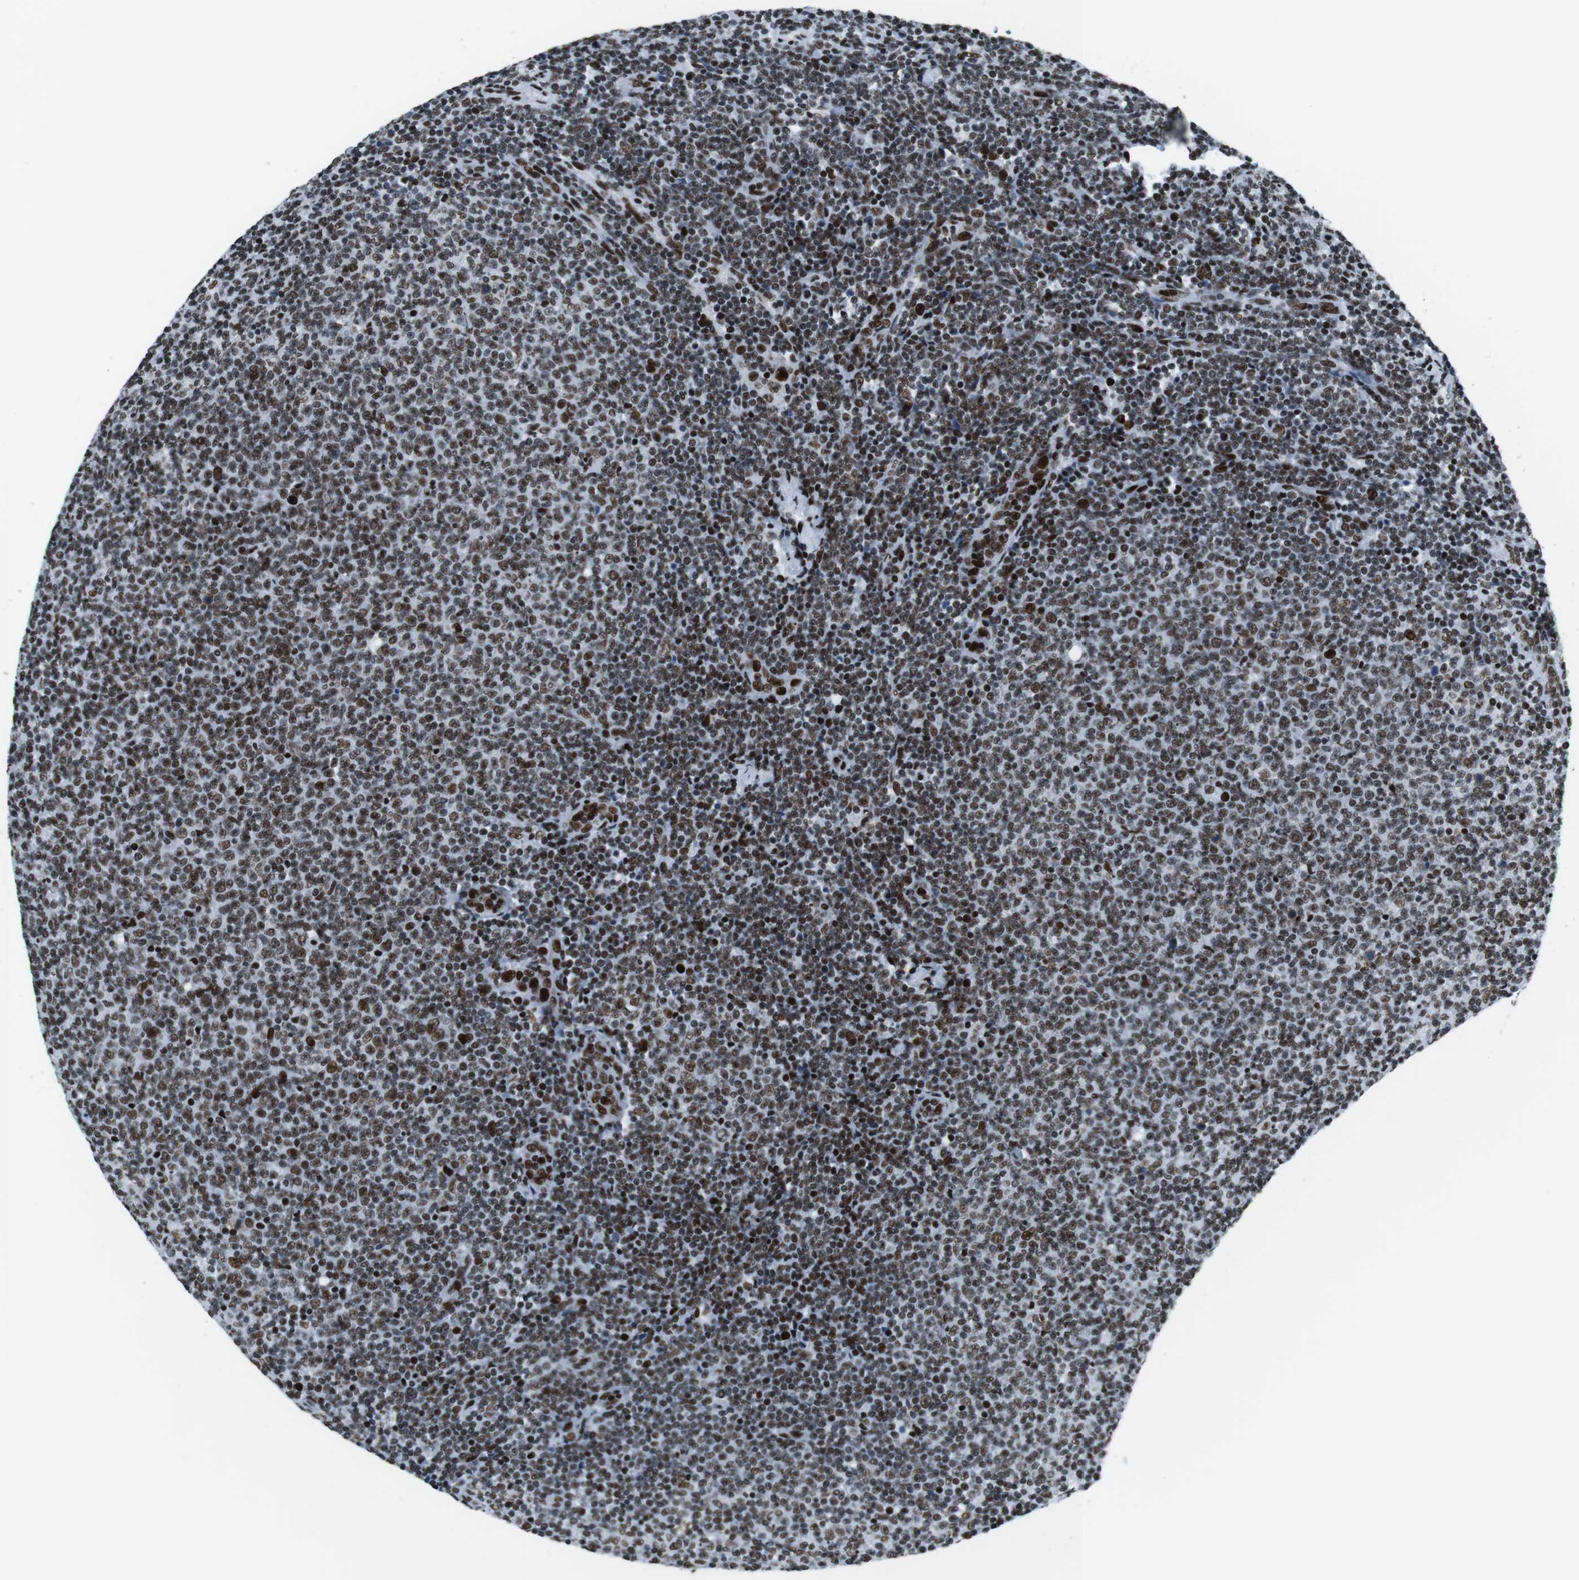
{"staining": {"intensity": "moderate", "quantity": ">75%", "location": "nuclear"}, "tissue": "lymphoma", "cell_type": "Tumor cells", "image_type": "cancer", "snomed": [{"axis": "morphology", "description": "Malignant lymphoma, non-Hodgkin's type, Low grade"}, {"axis": "topography", "description": "Lymph node"}], "caption": "Tumor cells show moderate nuclear staining in about >75% of cells in low-grade malignant lymphoma, non-Hodgkin's type.", "gene": "CITED2", "patient": {"sex": "male", "age": 66}}